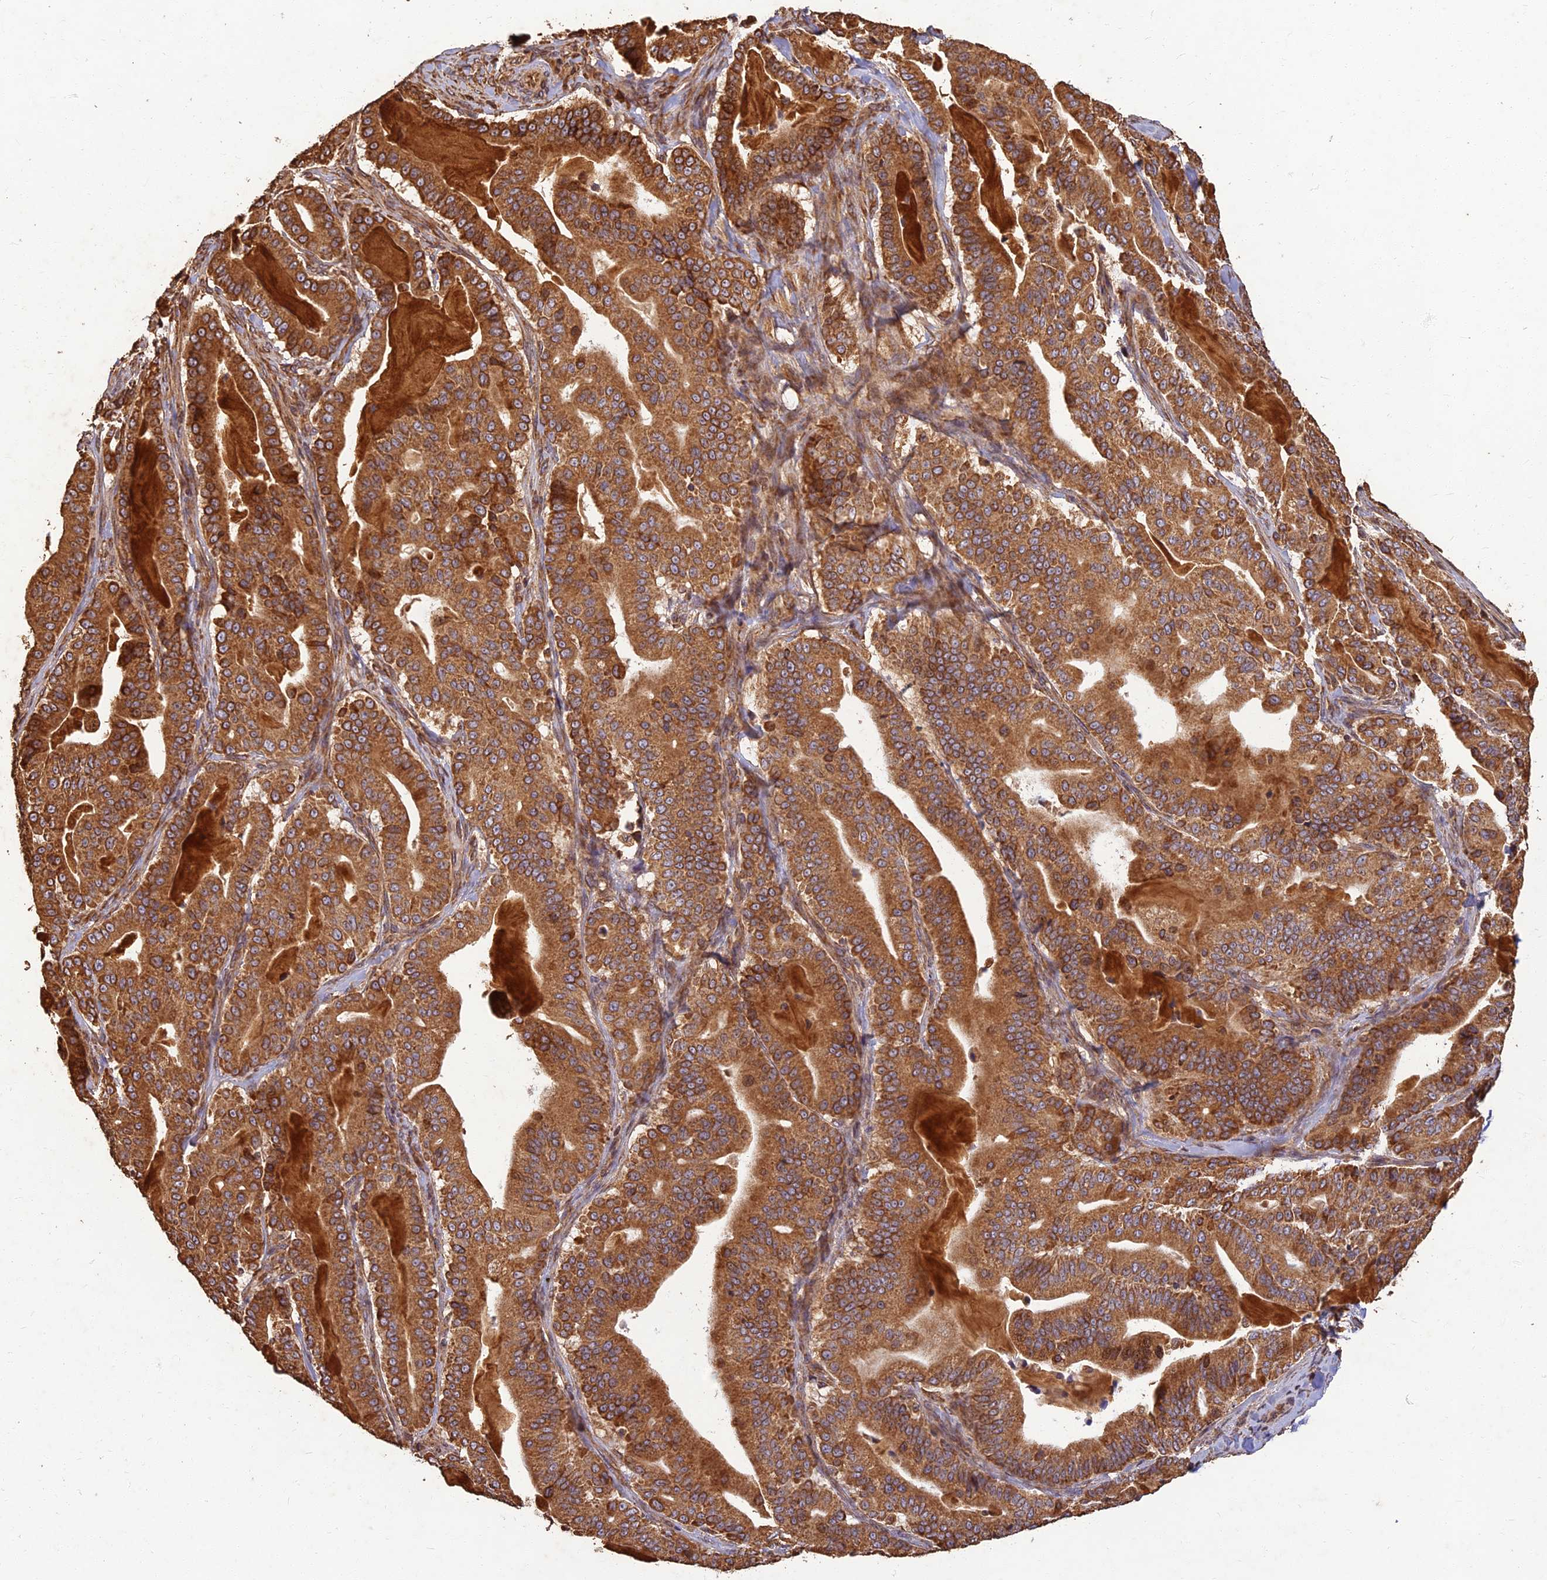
{"staining": {"intensity": "moderate", "quantity": ">75%", "location": "cytoplasmic/membranous"}, "tissue": "pancreatic cancer", "cell_type": "Tumor cells", "image_type": "cancer", "snomed": [{"axis": "morphology", "description": "Adenocarcinoma, NOS"}, {"axis": "topography", "description": "Pancreas"}], "caption": "The image shows staining of pancreatic cancer, revealing moderate cytoplasmic/membranous protein expression (brown color) within tumor cells.", "gene": "CORO1C", "patient": {"sex": "male", "age": 63}}